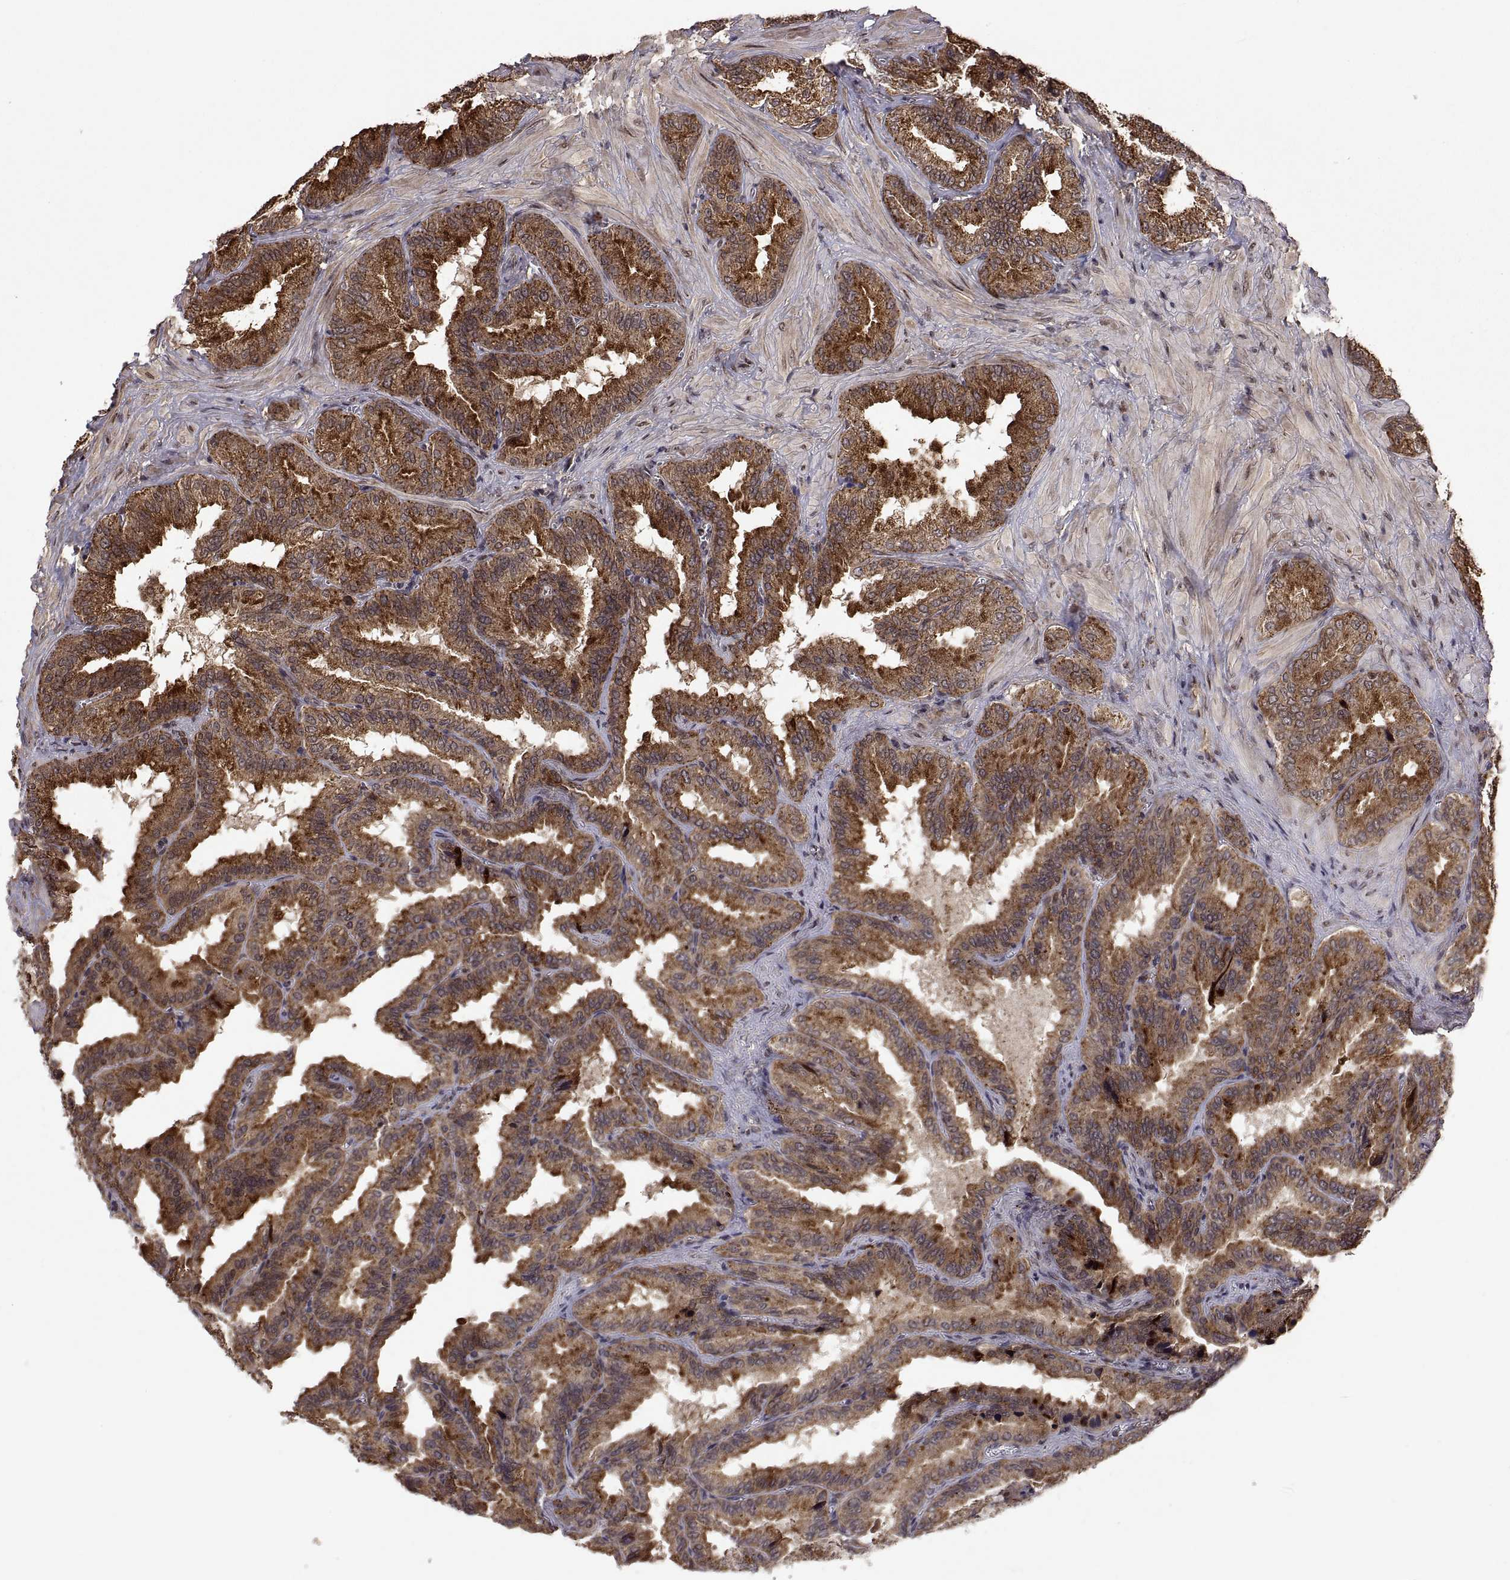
{"staining": {"intensity": "strong", "quantity": ">75%", "location": "cytoplasmic/membranous"}, "tissue": "seminal vesicle", "cell_type": "Glandular cells", "image_type": "normal", "snomed": [{"axis": "morphology", "description": "Normal tissue, NOS"}, {"axis": "topography", "description": "Seminal veicle"}], "caption": "Immunohistochemical staining of benign human seminal vesicle exhibits >75% levels of strong cytoplasmic/membranous protein expression in about >75% of glandular cells.", "gene": "ZNRF2", "patient": {"sex": "male", "age": 37}}